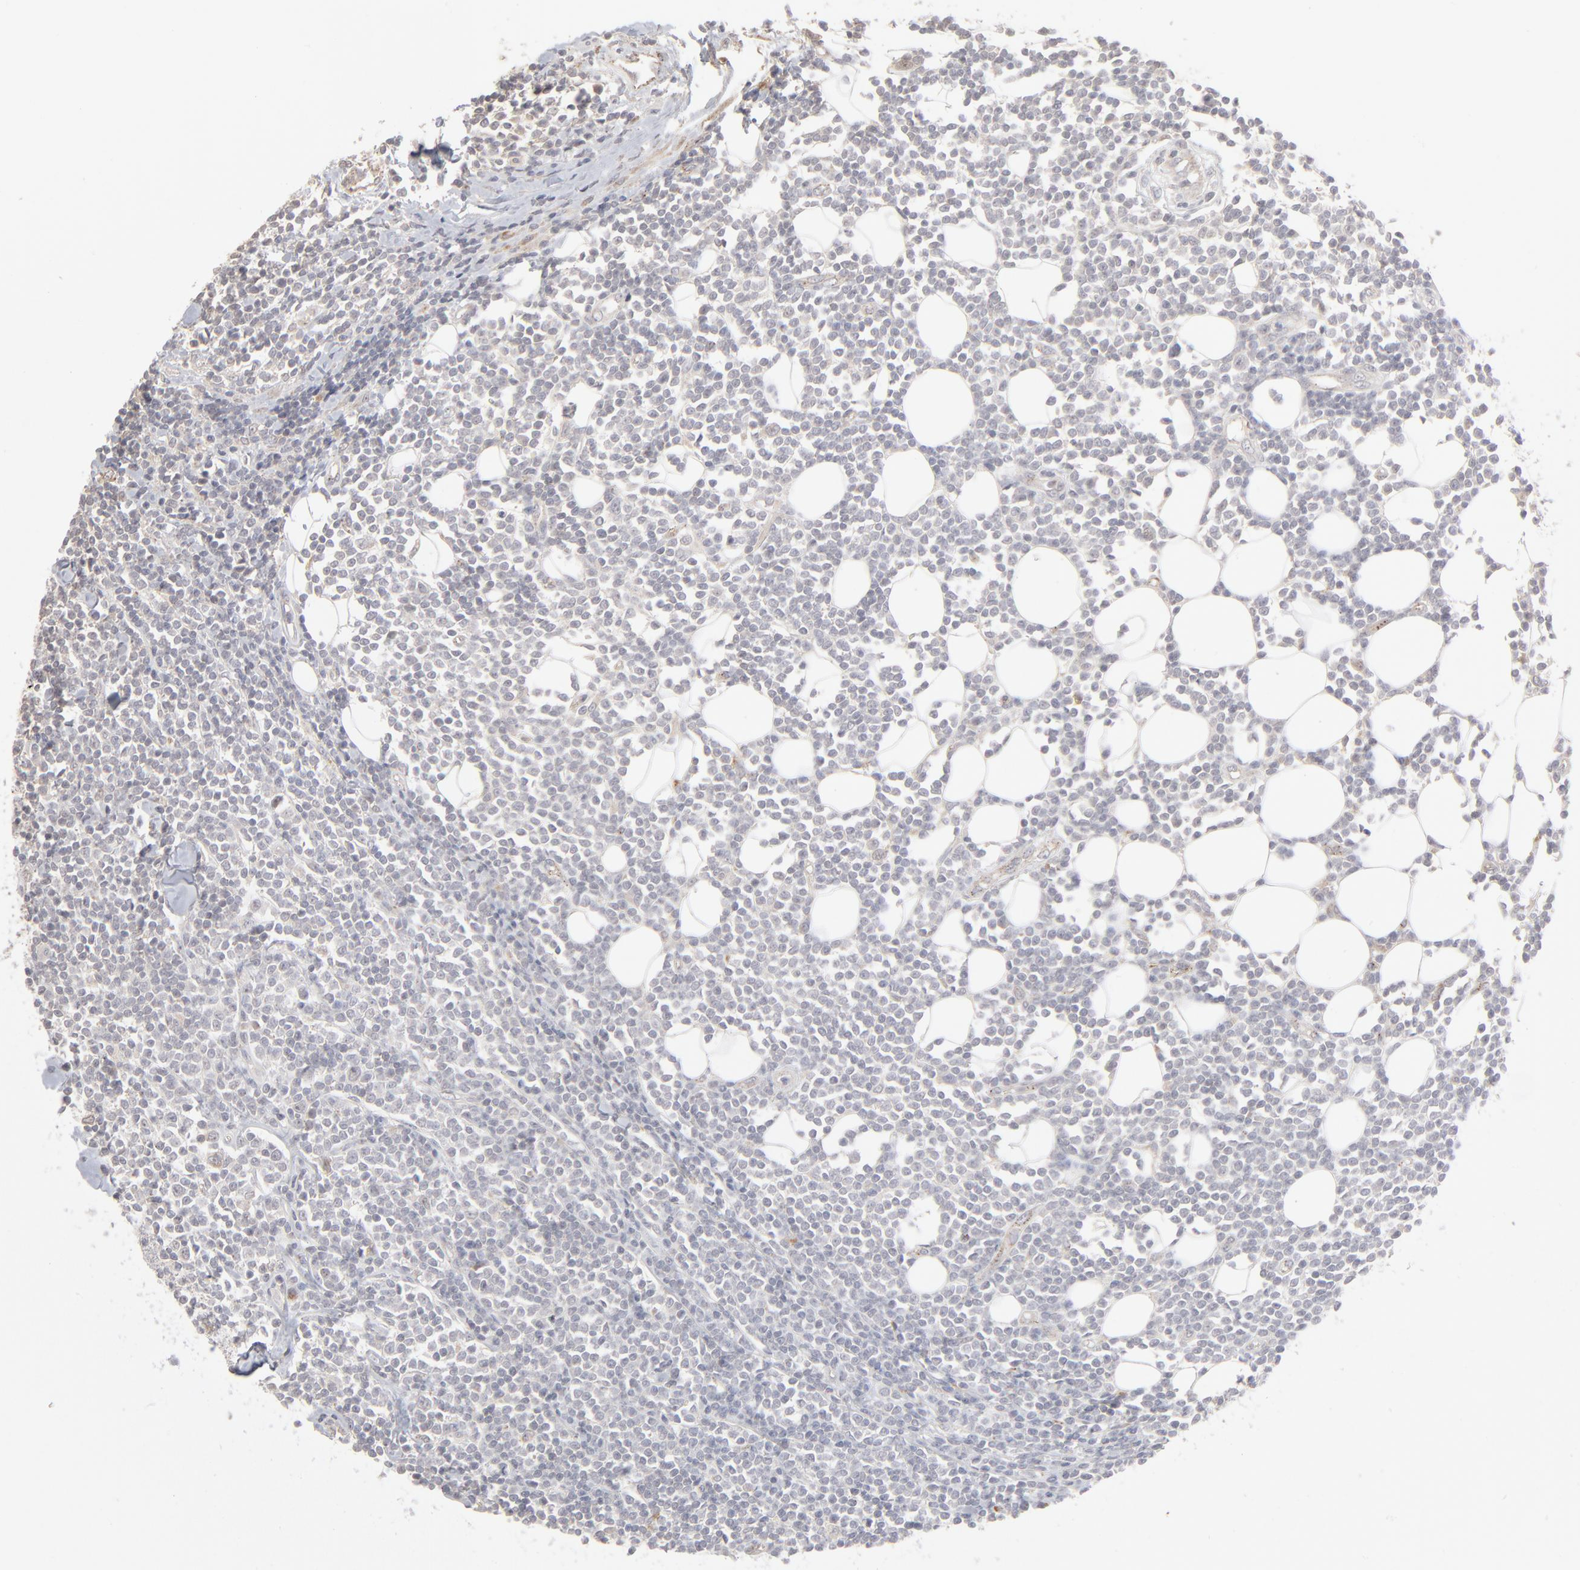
{"staining": {"intensity": "negative", "quantity": "none", "location": "none"}, "tissue": "lymphoma", "cell_type": "Tumor cells", "image_type": "cancer", "snomed": [{"axis": "morphology", "description": "Malignant lymphoma, non-Hodgkin's type, Low grade"}, {"axis": "topography", "description": "Soft tissue"}], "caption": "An immunohistochemistry (IHC) photomicrograph of lymphoma is shown. There is no staining in tumor cells of lymphoma. Nuclei are stained in blue.", "gene": "POMT2", "patient": {"sex": "male", "age": 92}}